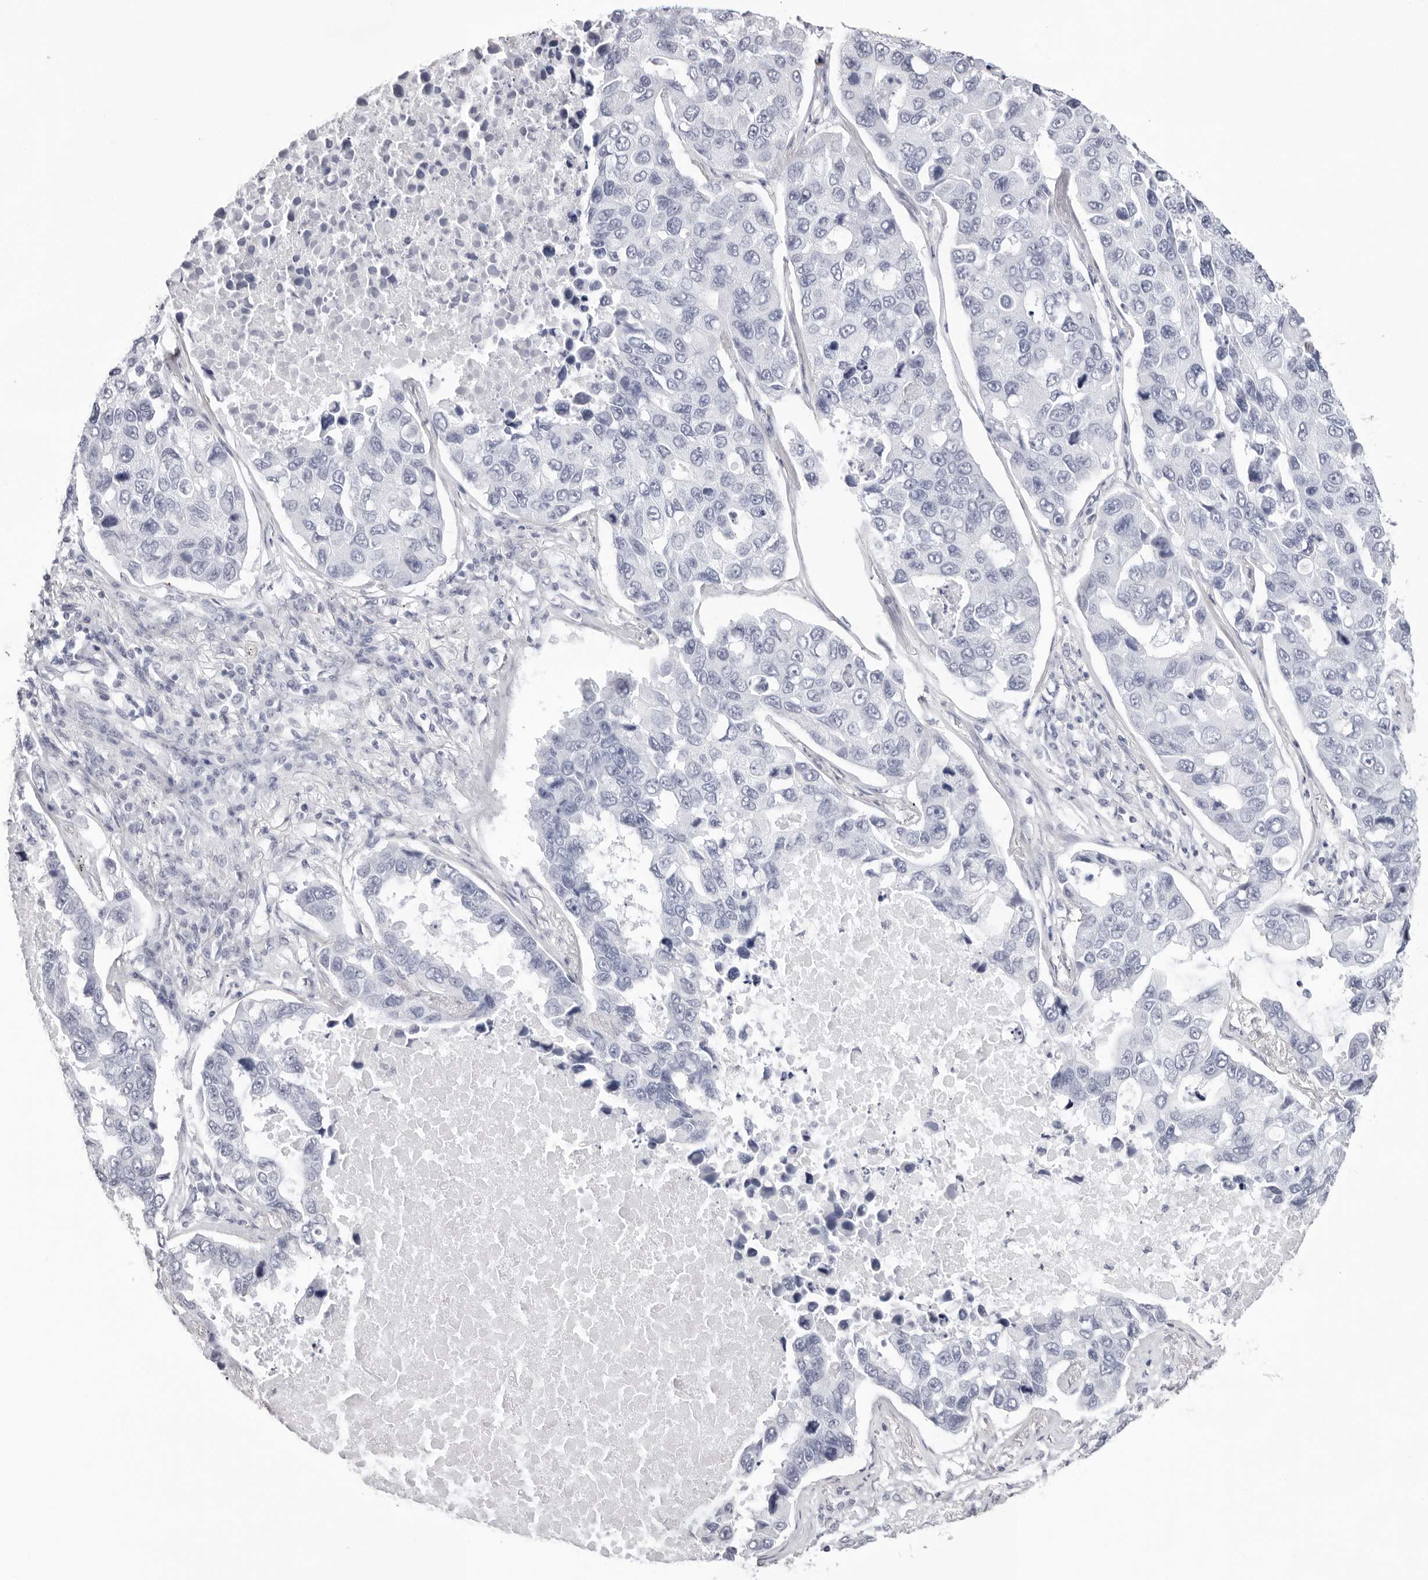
{"staining": {"intensity": "negative", "quantity": "none", "location": "none"}, "tissue": "lung cancer", "cell_type": "Tumor cells", "image_type": "cancer", "snomed": [{"axis": "morphology", "description": "Adenocarcinoma, NOS"}, {"axis": "topography", "description": "Lung"}], "caption": "Adenocarcinoma (lung) was stained to show a protein in brown. There is no significant staining in tumor cells.", "gene": "INSL3", "patient": {"sex": "male", "age": 64}}